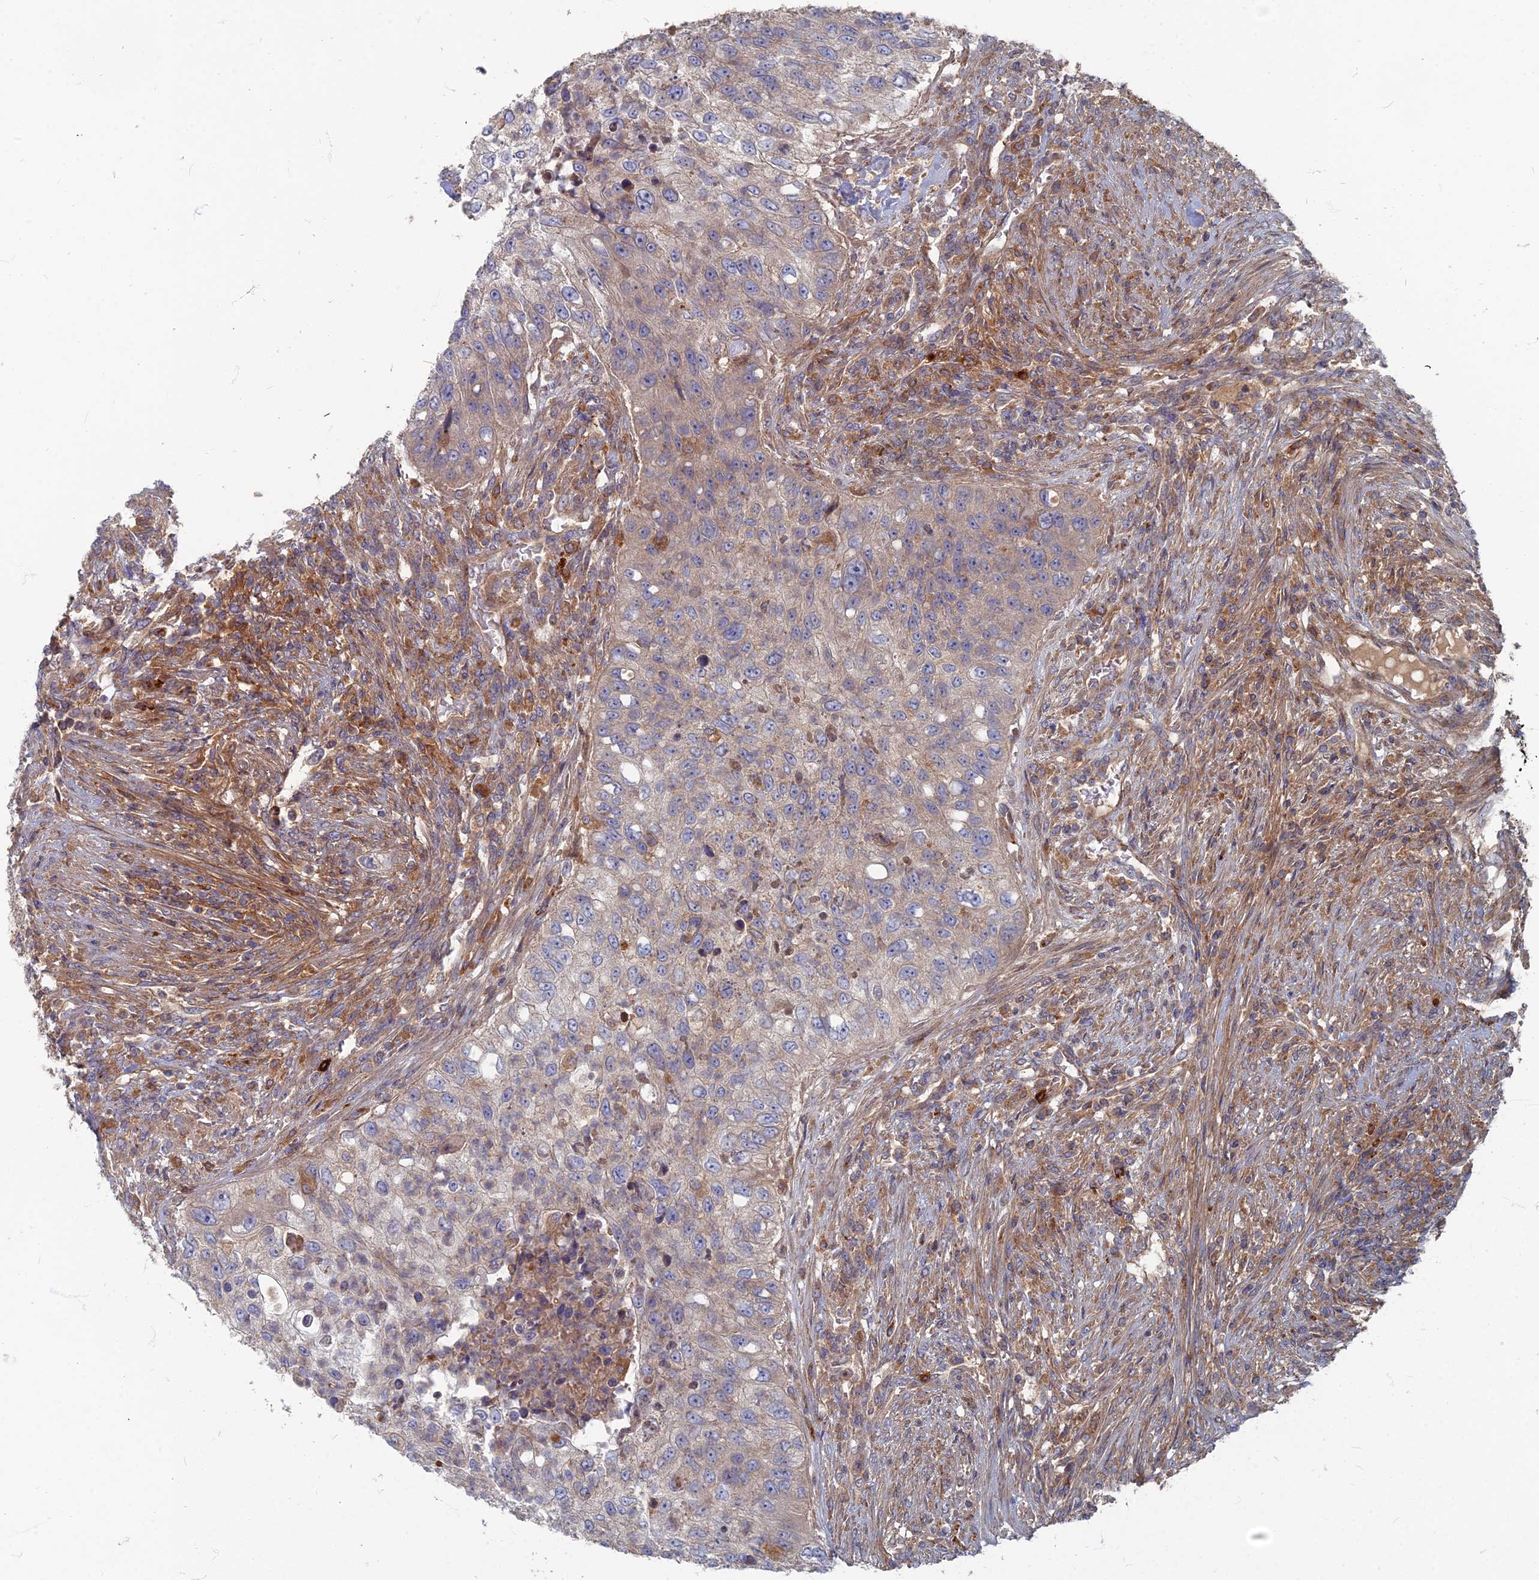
{"staining": {"intensity": "weak", "quantity": "25%-75%", "location": "cytoplasmic/membranous"}, "tissue": "urothelial cancer", "cell_type": "Tumor cells", "image_type": "cancer", "snomed": [{"axis": "morphology", "description": "Urothelial carcinoma, High grade"}, {"axis": "topography", "description": "Urinary bladder"}], "caption": "High-grade urothelial carcinoma was stained to show a protein in brown. There is low levels of weak cytoplasmic/membranous expression in about 25%-75% of tumor cells.", "gene": "PPCDC", "patient": {"sex": "female", "age": 60}}